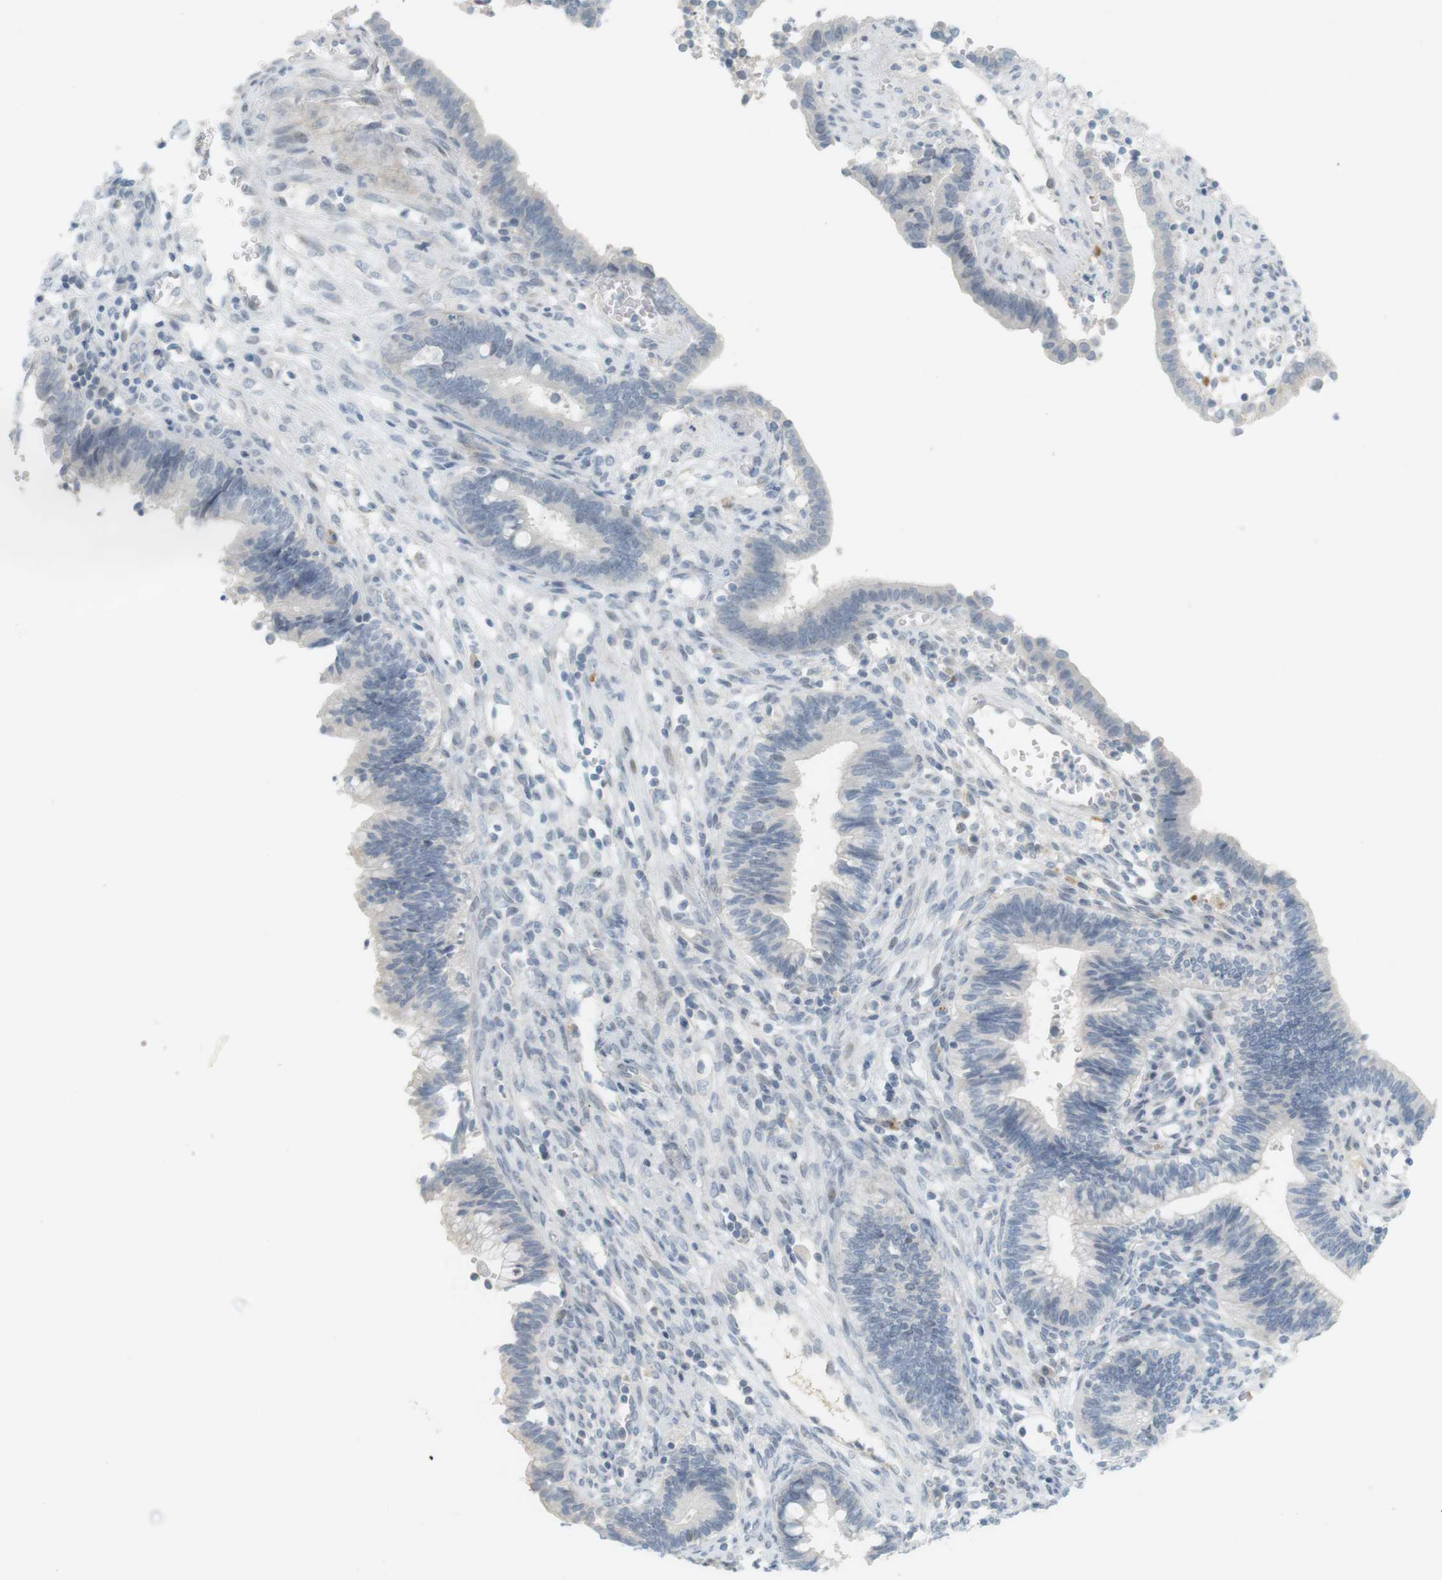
{"staining": {"intensity": "negative", "quantity": "none", "location": "none"}, "tissue": "cervical cancer", "cell_type": "Tumor cells", "image_type": "cancer", "snomed": [{"axis": "morphology", "description": "Adenocarcinoma, NOS"}, {"axis": "topography", "description": "Cervix"}], "caption": "This is an immunohistochemistry histopathology image of cervical cancer. There is no positivity in tumor cells.", "gene": "DMC1", "patient": {"sex": "female", "age": 44}}